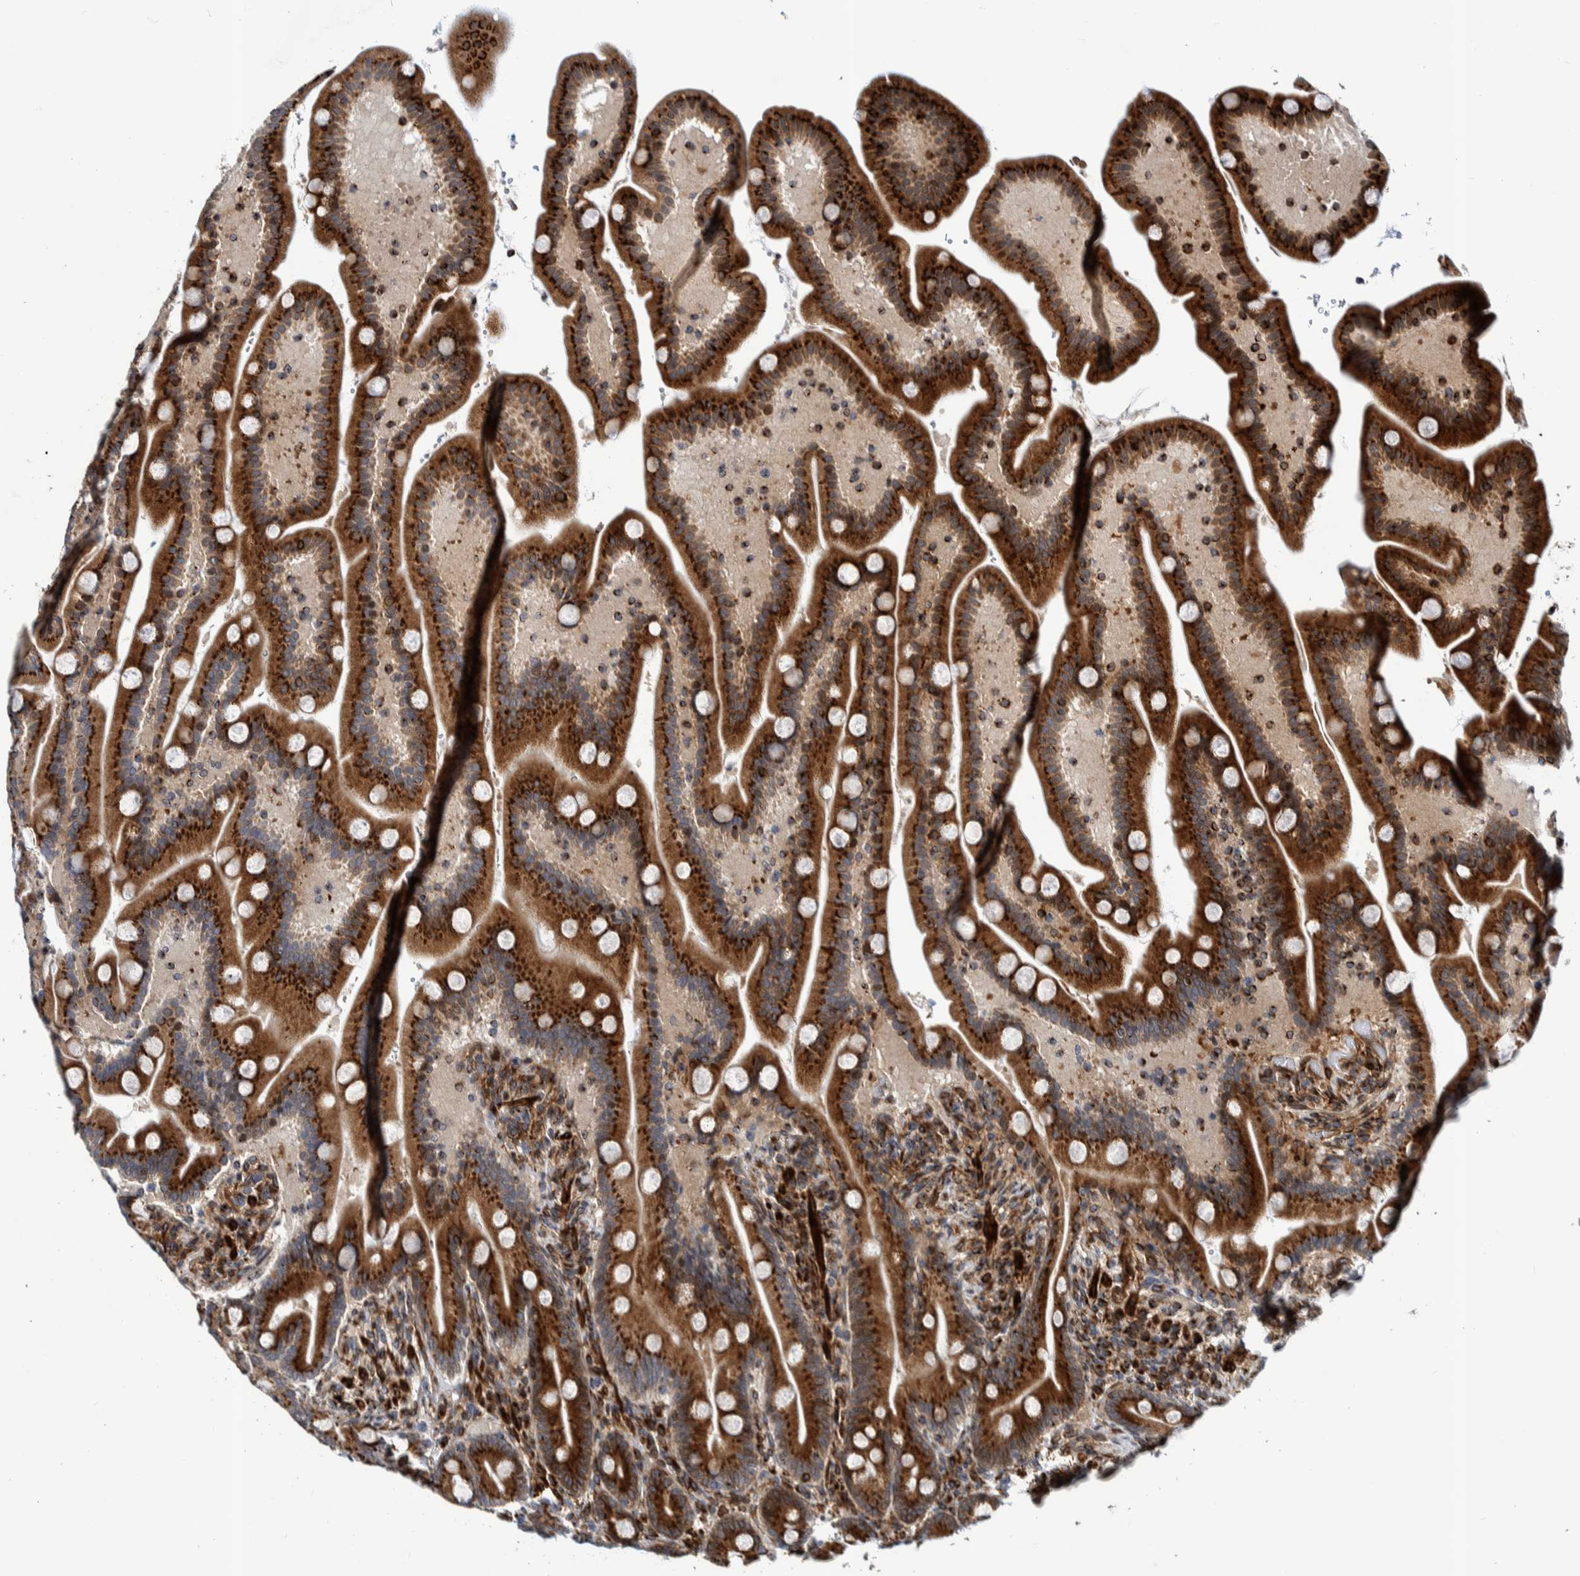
{"staining": {"intensity": "strong", "quantity": ">75%", "location": "cytoplasmic/membranous"}, "tissue": "duodenum", "cell_type": "Glandular cells", "image_type": "normal", "snomed": [{"axis": "morphology", "description": "Normal tissue, NOS"}, {"axis": "topography", "description": "Duodenum"}], "caption": "Brown immunohistochemical staining in normal human duodenum shows strong cytoplasmic/membranous expression in about >75% of glandular cells. The staining was performed using DAB (3,3'-diaminobenzidine) to visualize the protein expression in brown, while the nuclei were stained in blue with hematoxylin (Magnification: 20x).", "gene": "CCDC57", "patient": {"sex": "male", "age": 54}}